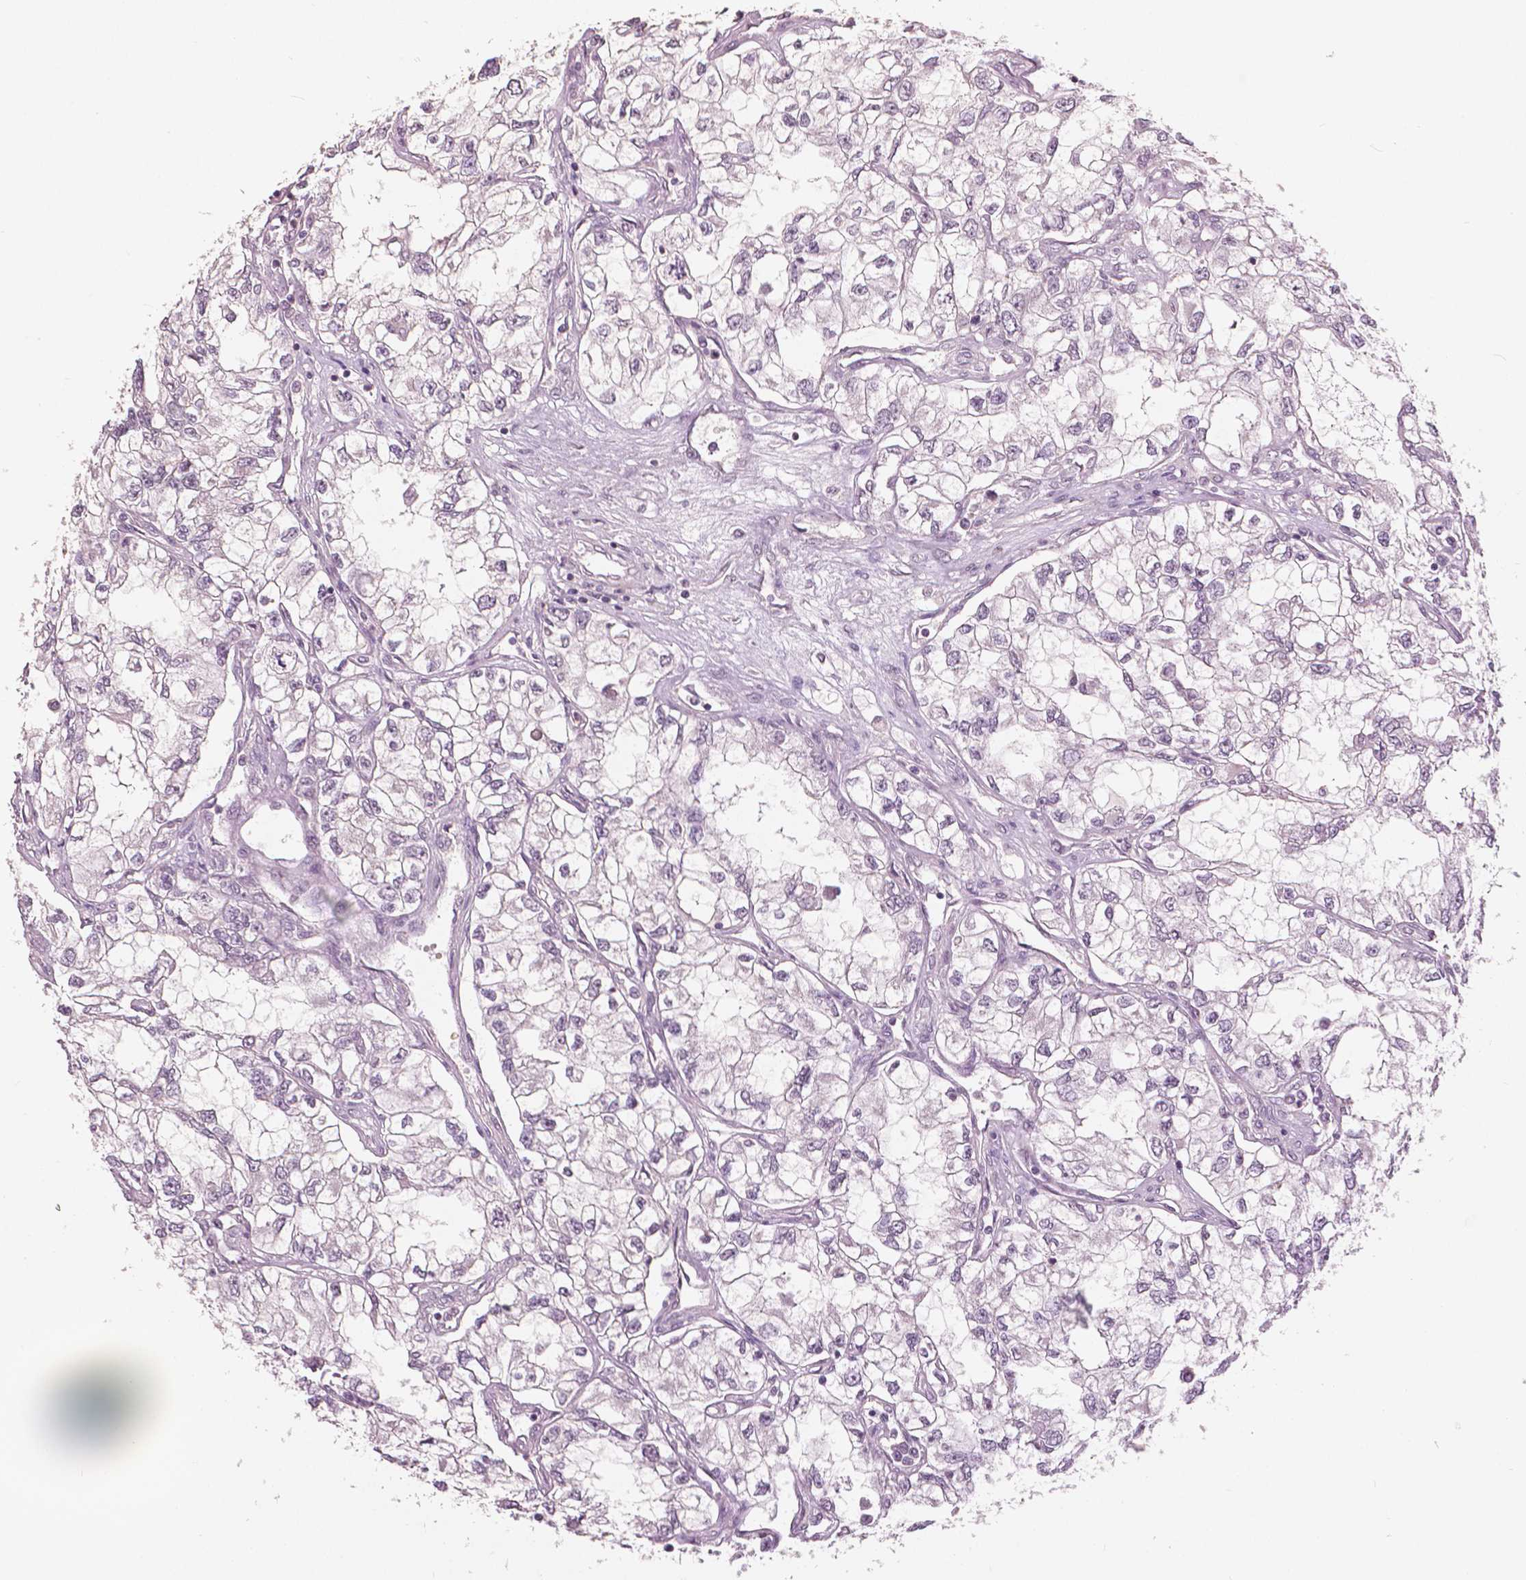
{"staining": {"intensity": "negative", "quantity": "none", "location": "none"}, "tissue": "renal cancer", "cell_type": "Tumor cells", "image_type": "cancer", "snomed": [{"axis": "morphology", "description": "Adenocarcinoma, NOS"}, {"axis": "topography", "description": "Kidney"}], "caption": "The micrograph exhibits no staining of tumor cells in adenocarcinoma (renal).", "gene": "NANOG", "patient": {"sex": "female", "age": 59}}